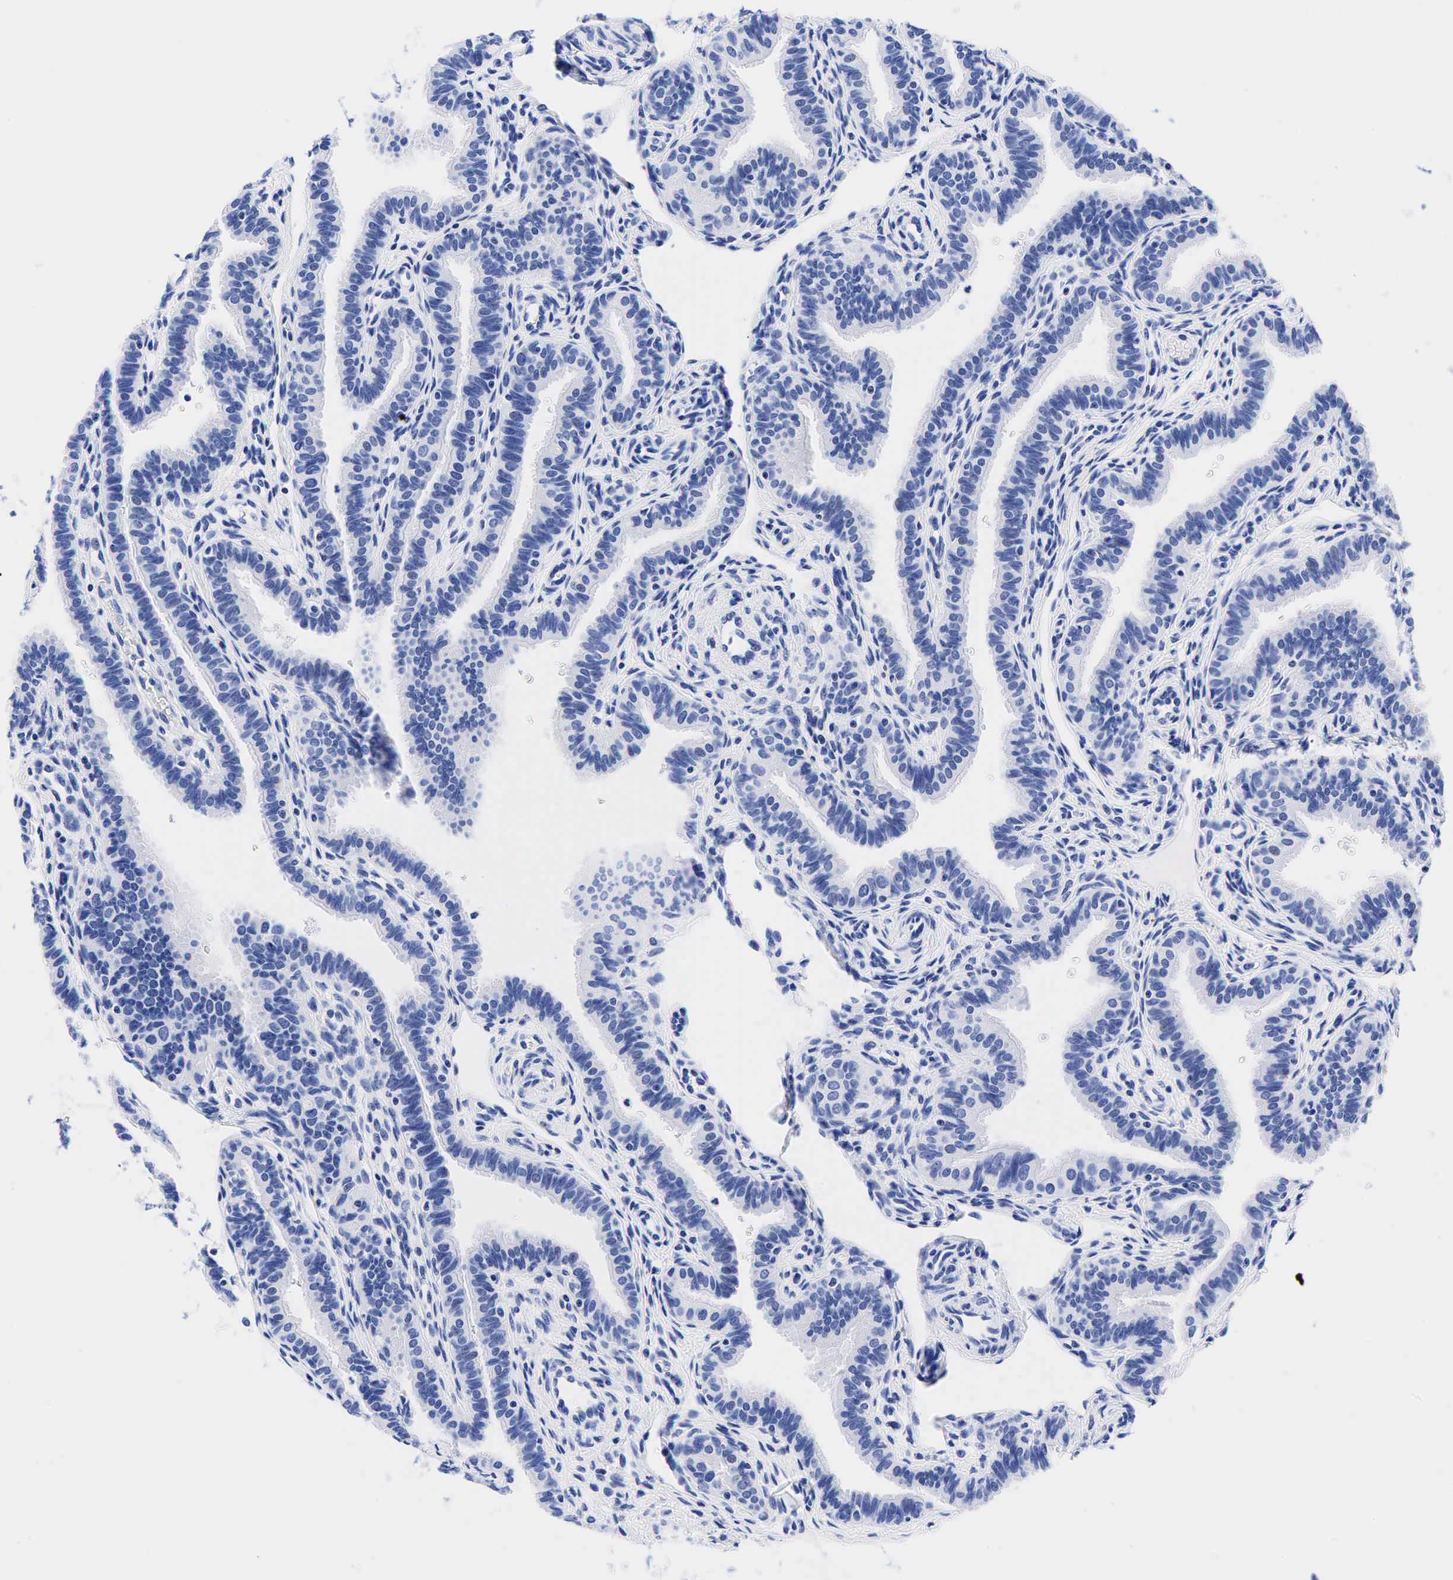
{"staining": {"intensity": "negative", "quantity": "none", "location": "none"}, "tissue": "fallopian tube", "cell_type": "Glandular cells", "image_type": "normal", "snomed": [{"axis": "morphology", "description": "Normal tissue, NOS"}, {"axis": "topography", "description": "Fallopian tube"}], "caption": "This is a image of IHC staining of normal fallopian tube, which shows no positivity in glandular cells. Brightfield microscopy of immunohistochemistry (IHC) stained with DAB (3,3'-diaminobenzidine) (brown) and hematoxylin (blue), captured at high magnification.", "gene": "CHGA", "patient": {"sex": "female", "age": 32}}